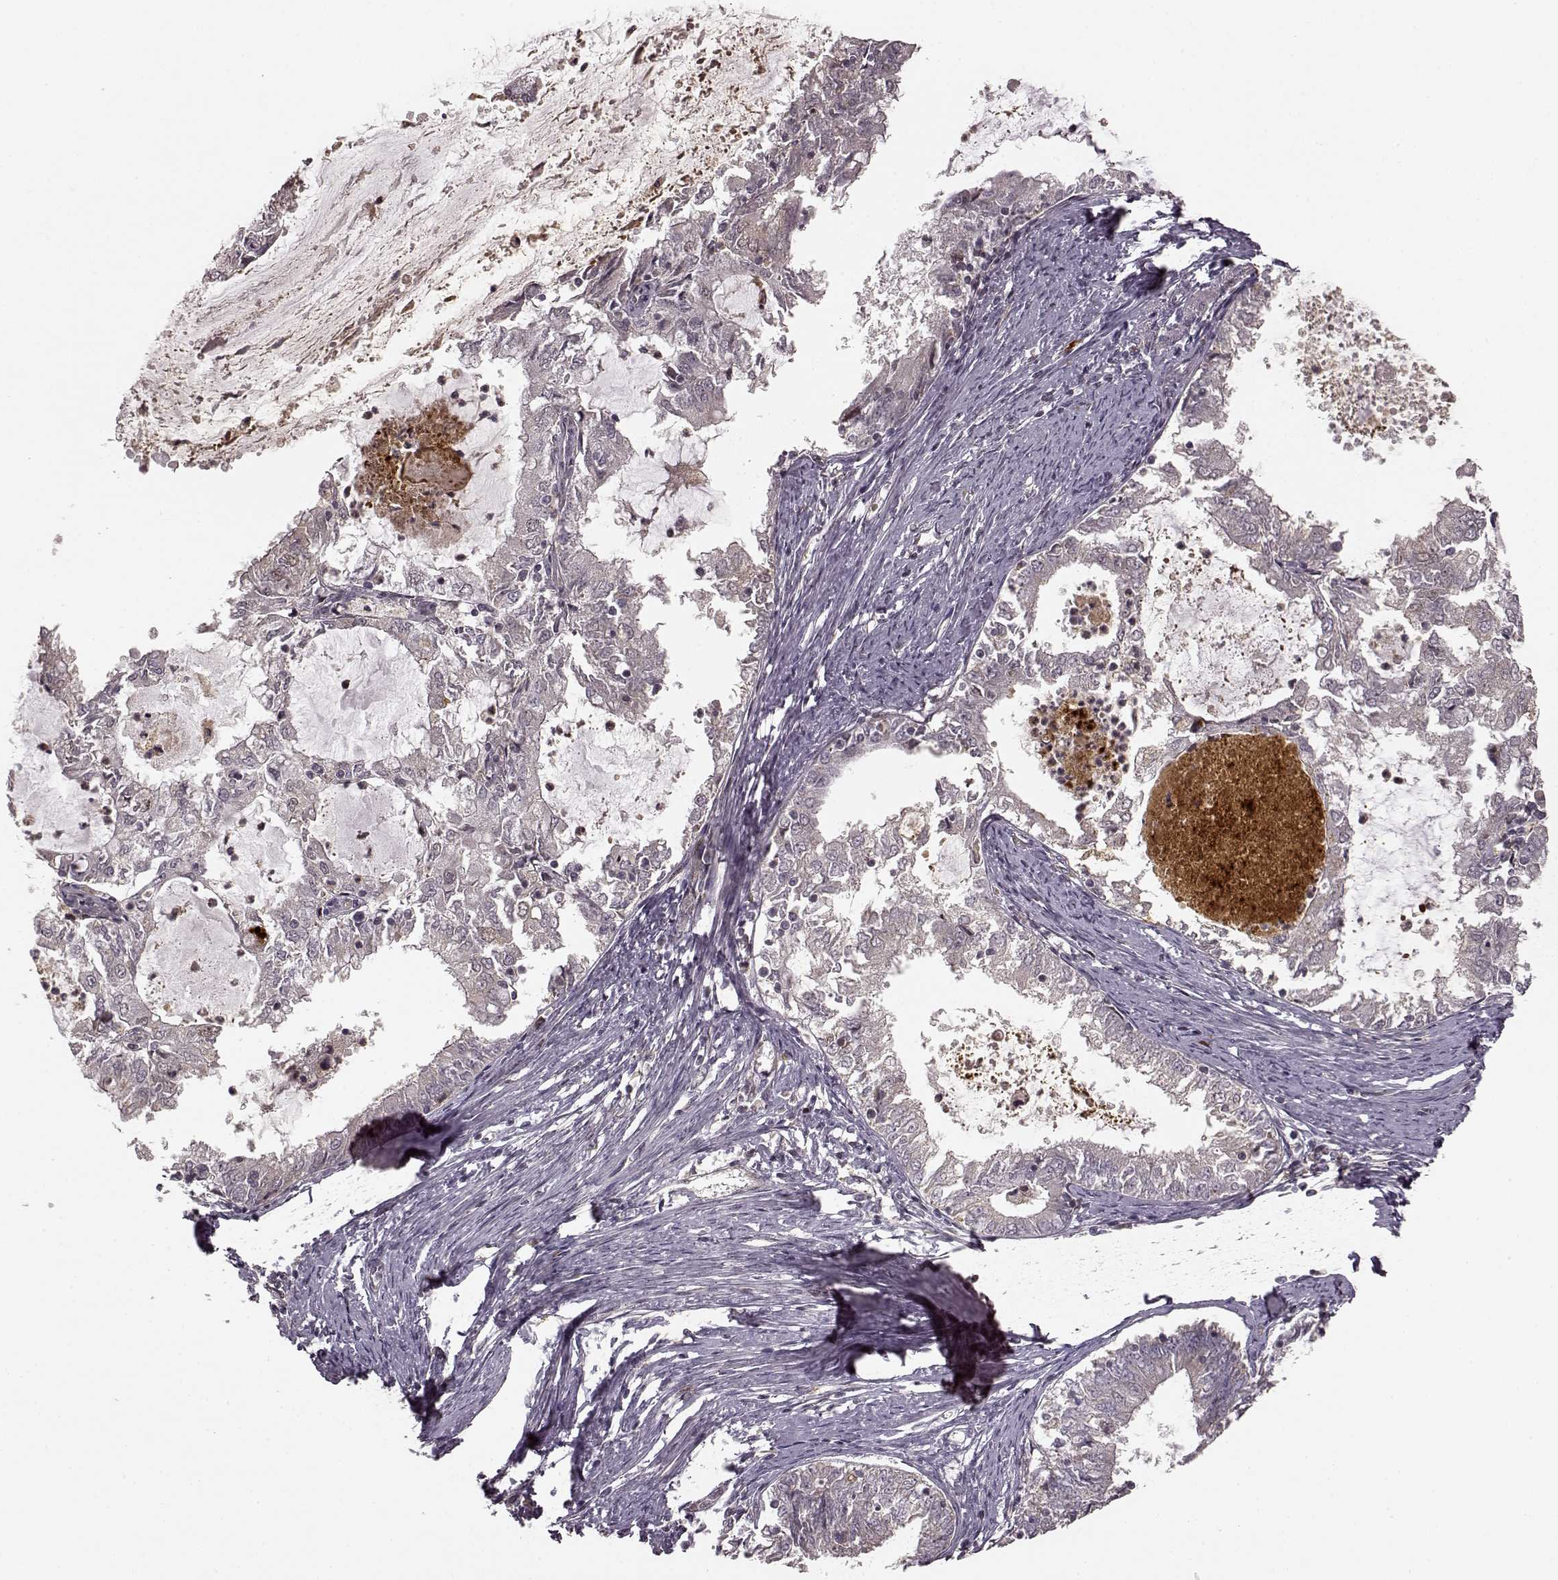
{"staining": {"intensity": "negative", "quantity": "none", "location": "none"}, "tissue": "endometrial cancer", "cell_type": "Tumor cells", "image_type": "cancer", "snomed": [{"axis": "morphology", "description": "Adenocarcinoma, NOS"}, {"axis": "topography", "description": "Endometrium"}], "caption": "Immunohistochemistry (IHC) of endometrial adenocarcinoma displays no positivity in tumor cells. The staining is performed using DAB brown chromogen with nuclei counter-stained in using hematoxylin.", "gene": "SLC12A9", "patient": {"sex": "female", "age": 57}}